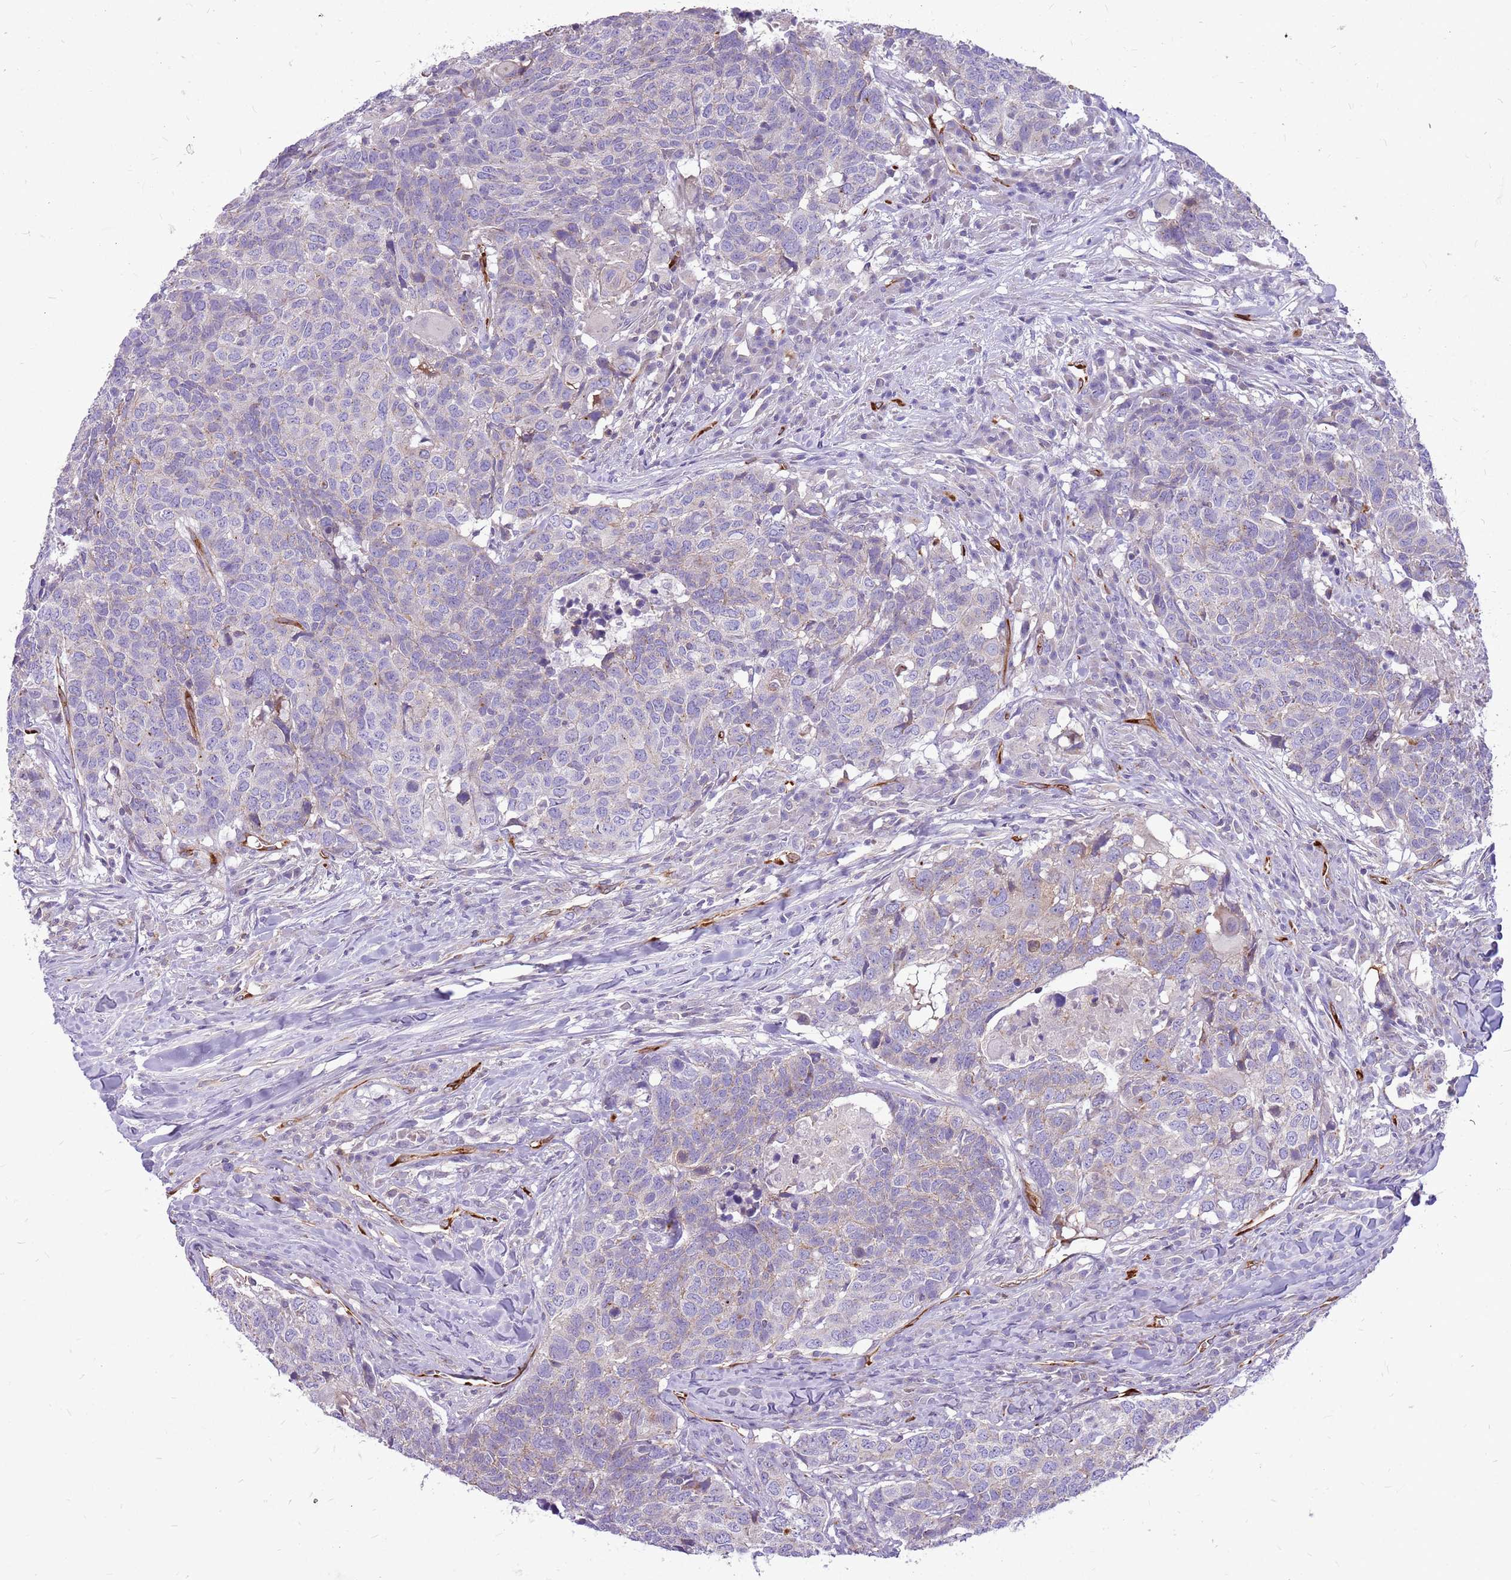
{"staining": {"intensity": "negative", "quantity": "none", "location": "none"}, "tissue": "head and neck cancer", "cell_type": "Tumor cells", "image_type": "cancer", "snomed": [{"axis": "morphology", "description": "Normal tissue, NOS"}, {"axis": "morphology", "description": "Squamous cell carcinoma, NOS"}, {"axis": "topography", "description": "Skeletal muscle"}, {"axis": "topography", "description": "Vascular tissue"}, {"axis": "topography", "description": "Peripheral nerve tissue"}, {"axis": "topography", "description": "Head-Neck"}], "caption": "Immunohistochemistry (IHC) of human head and neck cancer displays no positivity in tumor cells. (DAB immunohistochemistry visualized using brightfield microscopy, high magnification).", "gene": "WDR90", "patient": {"sex": "male", "age": 66}}